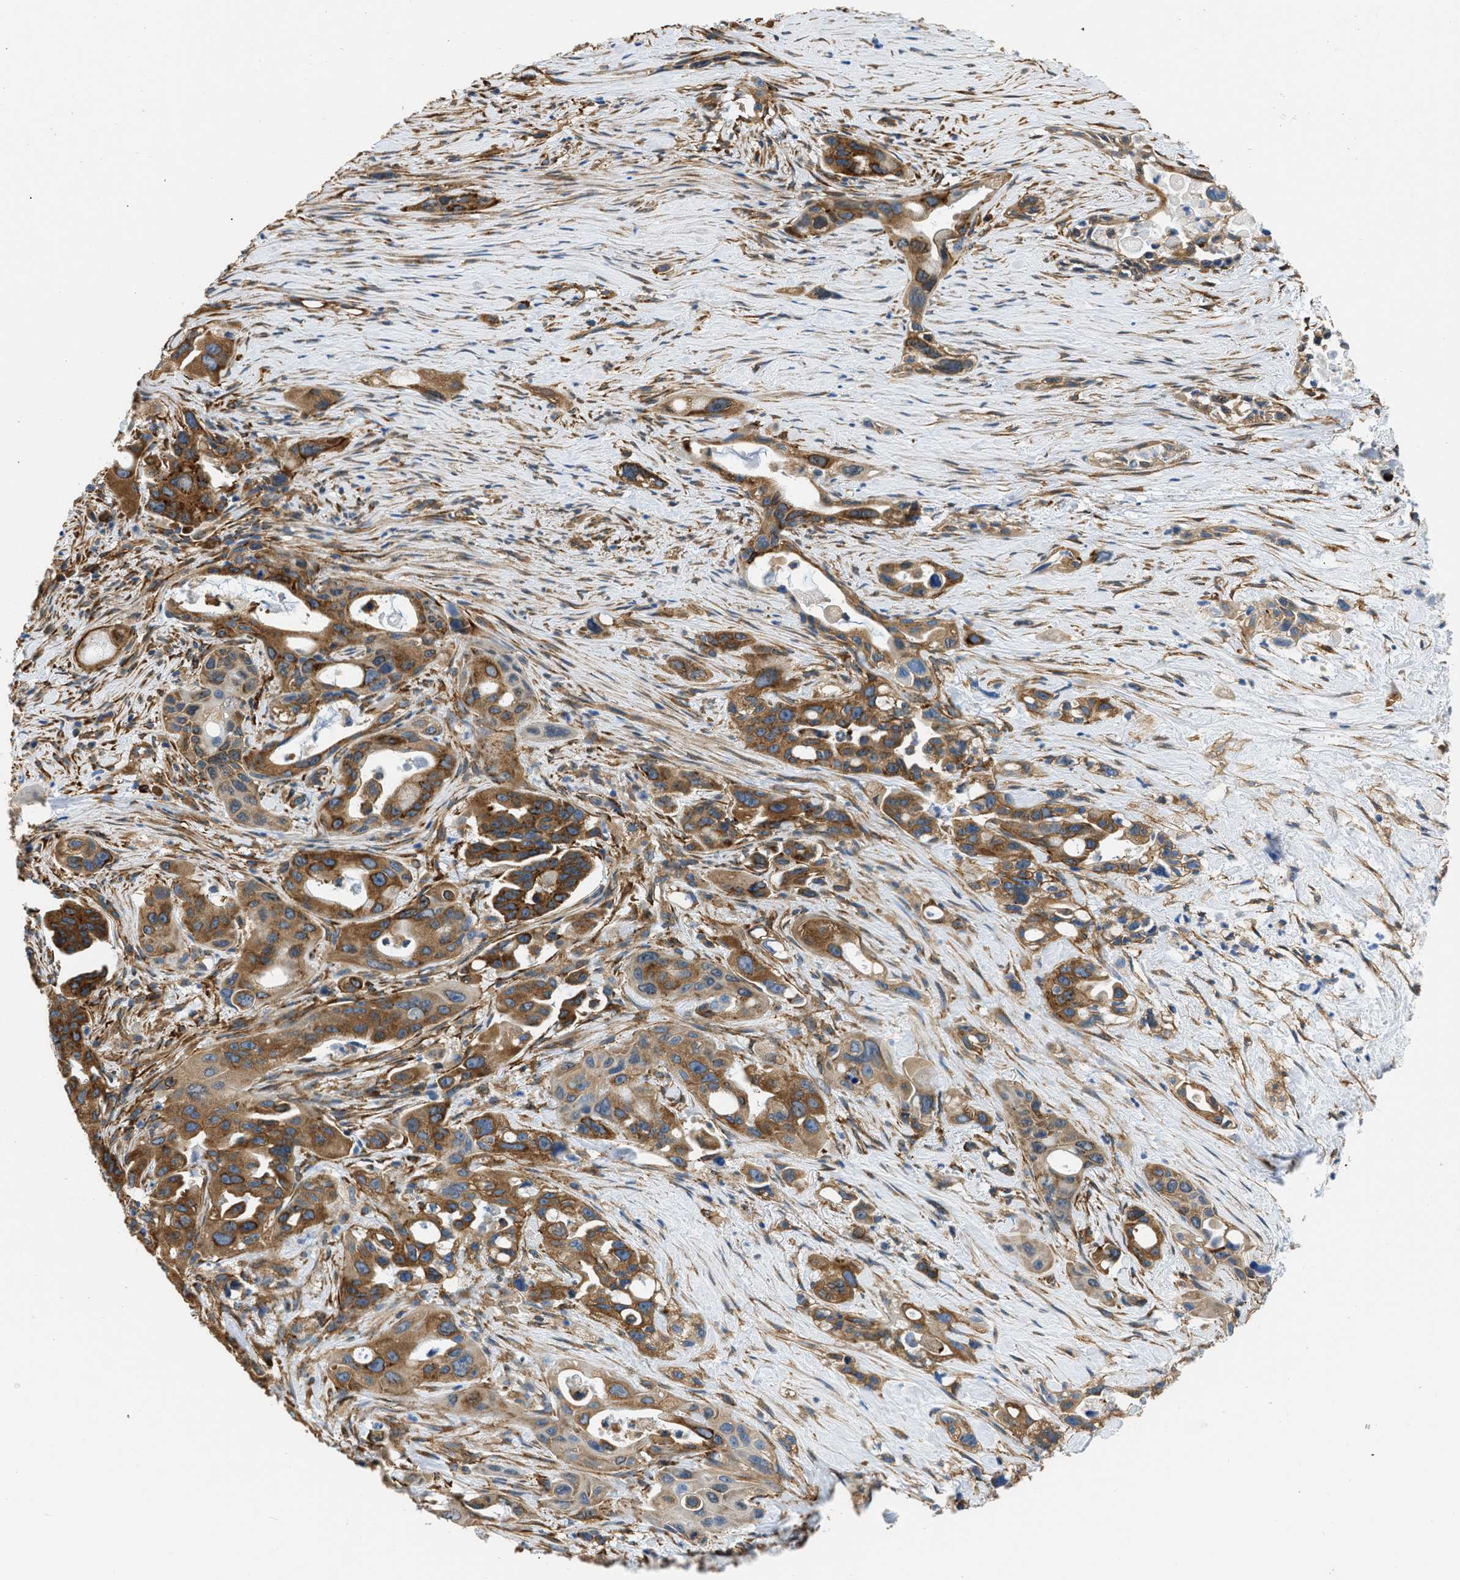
{"staining": {"intensity": "moderate", "quantity": ">75%", "location": "cytoplasmic/membranous"}, "tissue": "pancreatic cancer", "cell_type": "Tumor cells", "image_type": "cancer", "snomed": [{"axis": "morphology", "description": "Adenocarcinoma, NOS"}, {"axis": "topography", "description": "Pancreas"}], "caption": "The immunohistochemical stain highlights moderate cytoplasmic/membranous staining in tumor cells of adenocarcinoma (pancreatic) tissue. The staining is performed using DAB brown chromogen to label protein expression. The nuclei are counter-stained blue using hematoxylin.", "gene": "SEPTIN2", "patient": {"sex": "male", "age": 53}}